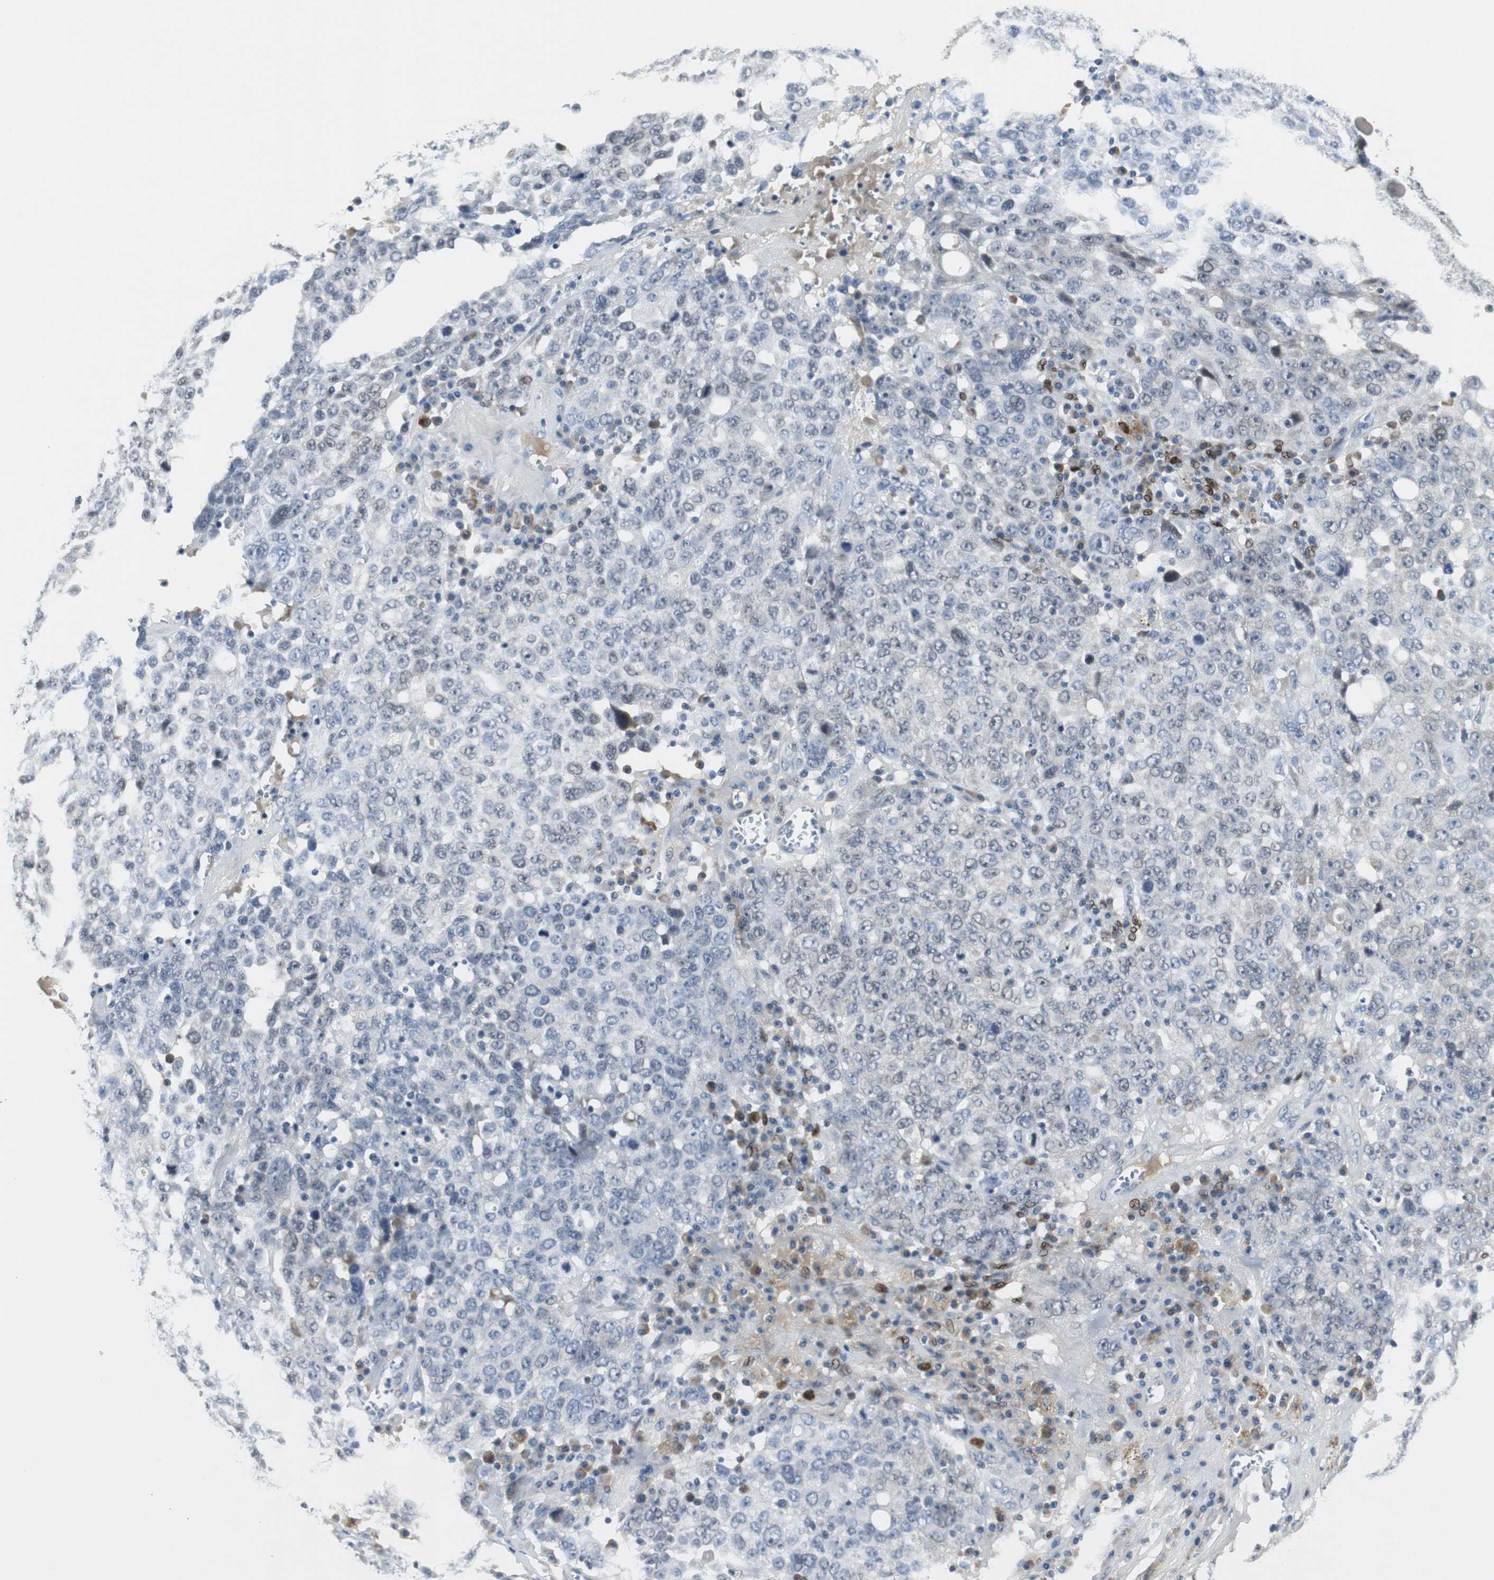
{"staining": {"intensity": "negative", "quantity": "none", "location": "none"}, "tissue": "ovarian cancer", "cell_type": "Tumor cells", "image_type": "cancer", "snomed": [{"axis": "morphology", "description": "Carcinoma, endometroid"}, {"axis": "topography", "description": "Ovary"}], "caption": "The IHC photomicrograph has no significant positivity in tumor cells of ovarian endometroid carcinoma tissue.", "gene": "ELK1", "patient": {"sex": "female", "age": 62}}